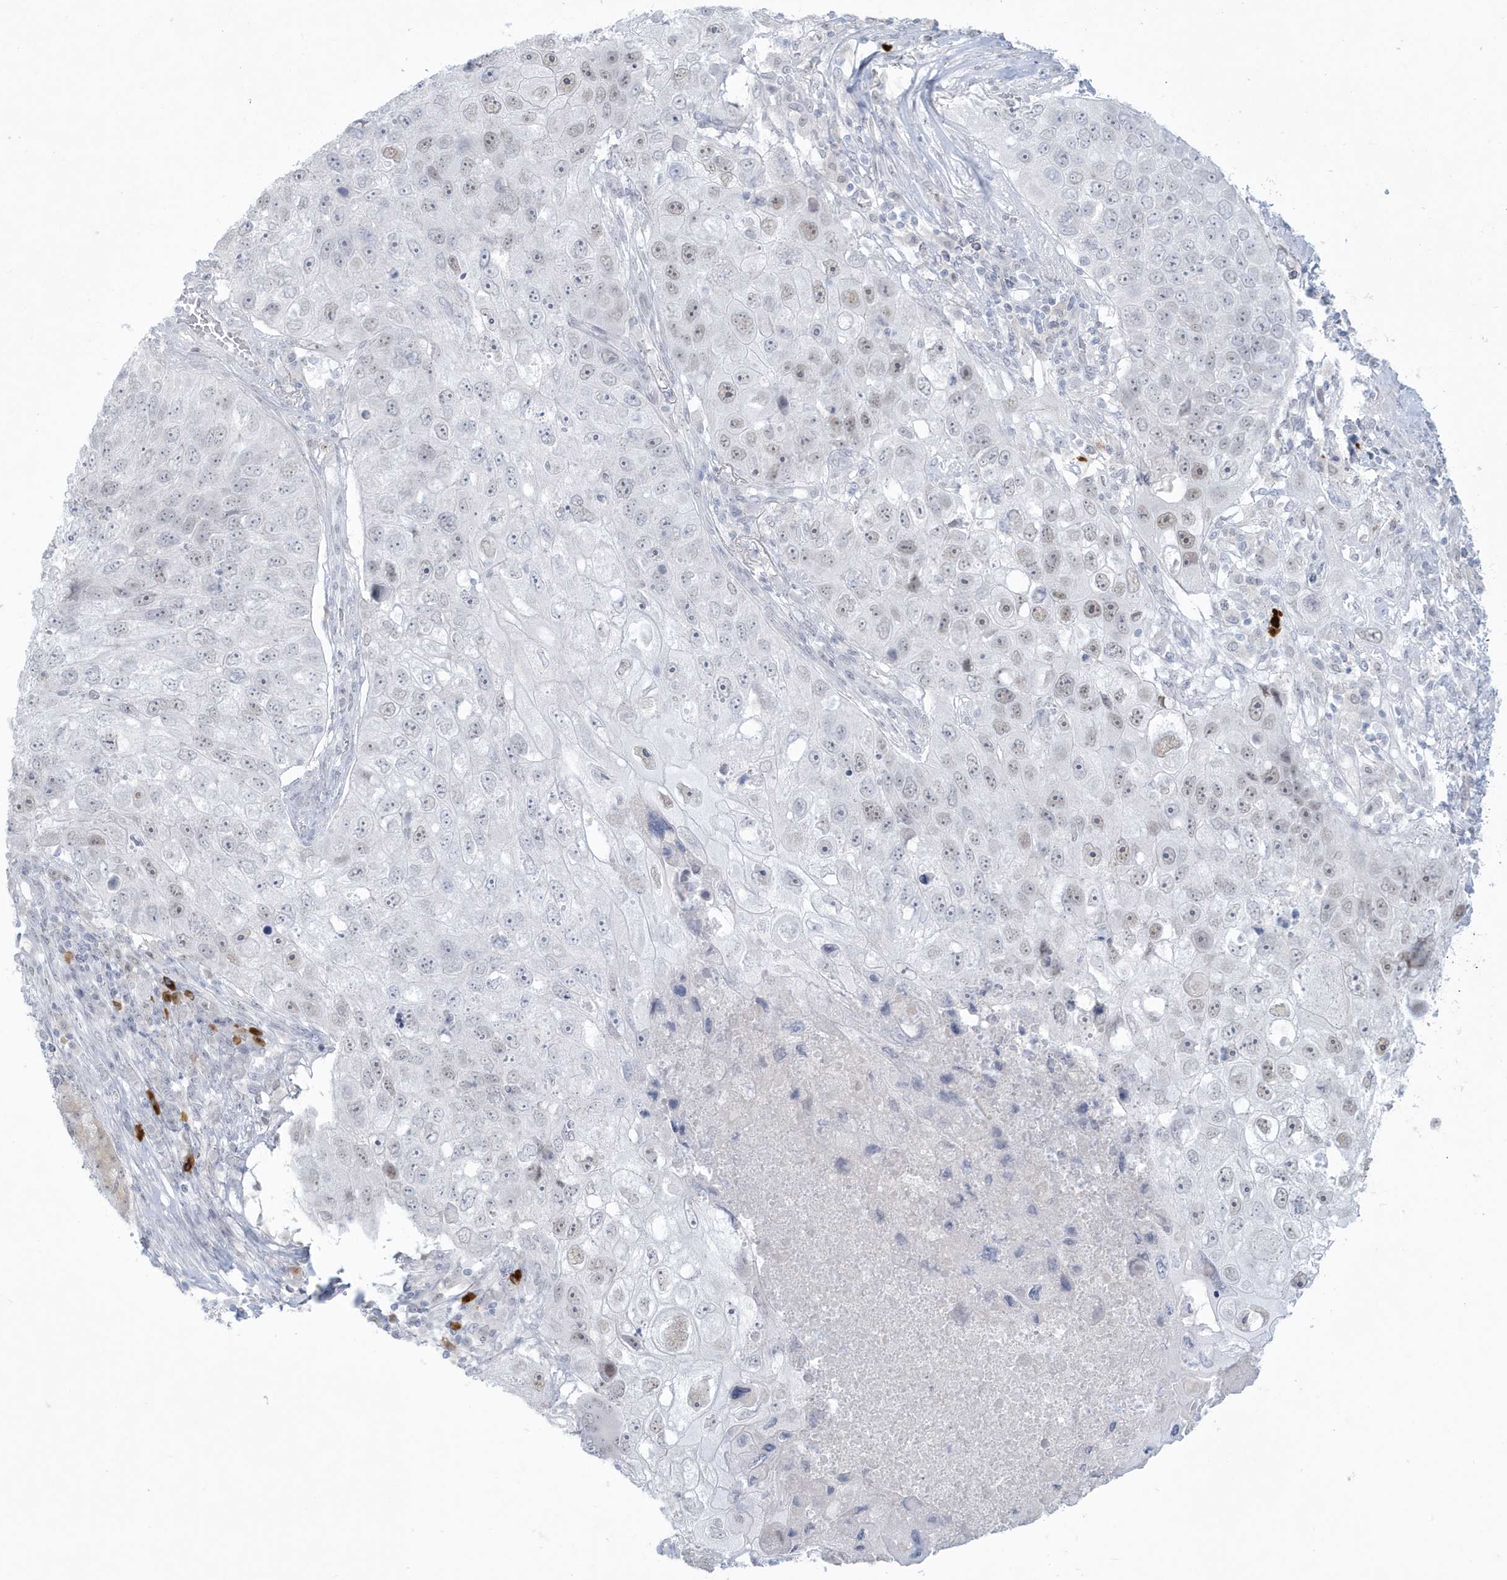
{"staining": {"intensity": "weak", "quantity": "<25%", "location": "nuclear"}, "tissue": "lung cancer", "cell_type": "Tumor cells", "image_type": "cancer", "snomed": [{"axis": "morphology", "description": "Squamous cell carcinoma, NOS"}, {"axis": "topography", "description": "Lung"}], "caption": "This is an immunohistochemistry photomicrograph of human squamous cell carcinoma (lung). There is no expression in tumor cells.", "gene": "HERC6", "patient": {"sex": "male", "age": 61}}